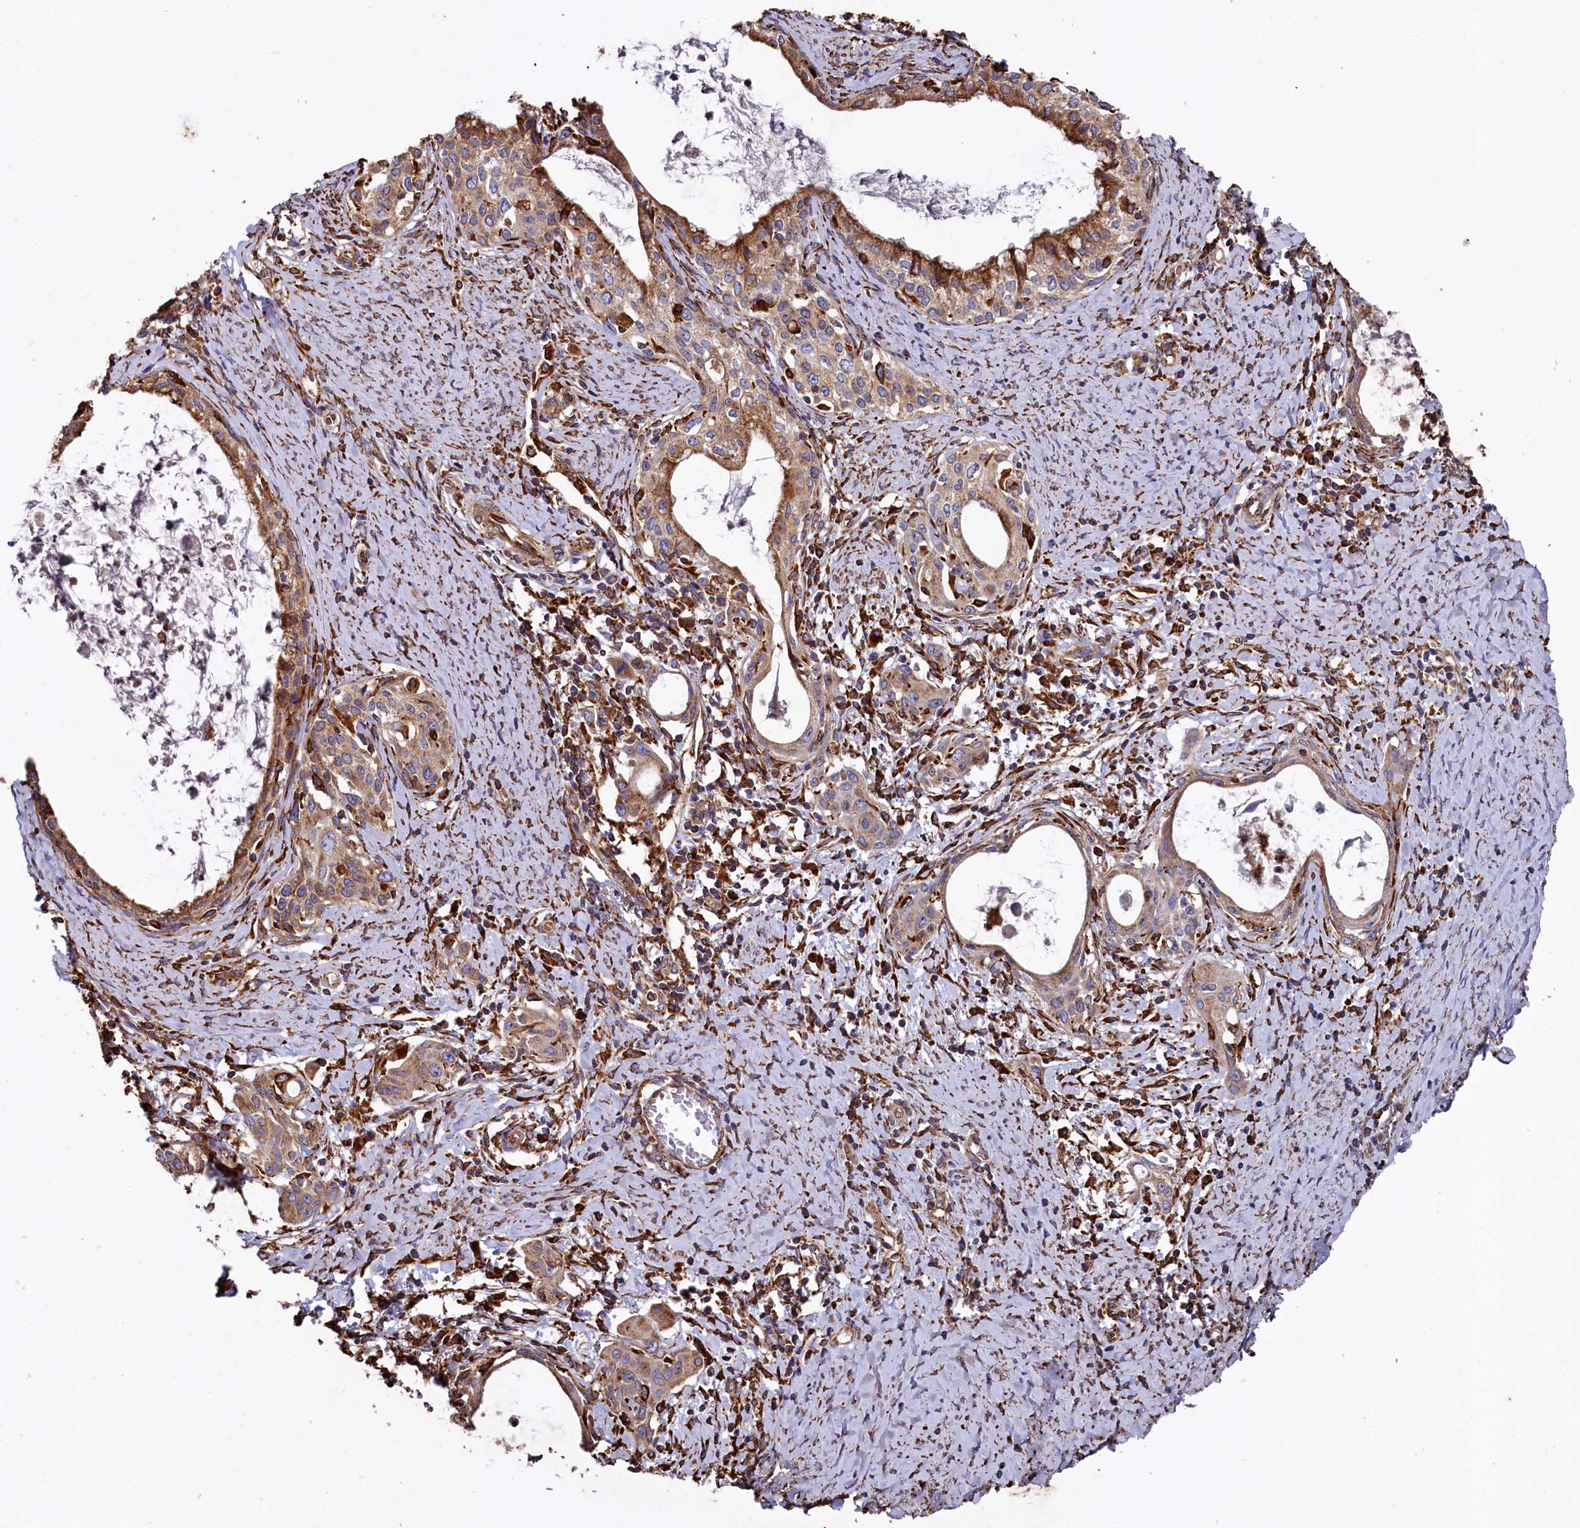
{"staining": {"intensity": "moderate", "quantity": ">75%", "location": "cytoplasmic/membranous"}, "tissue": "cervical cancer", "cell_type": "Tumor cells", "image_type": "cancer", "snomed": [{"axis": "morphology", "description": "Squamous cell carcinoma, NOS"}, {"axis": "morphology", "description": "Adenocarcinoma, NOS"}, {"axis": "topography", "description": "Cervix"}], "caption": "Human cervical squamous cell carcinoma stained with a brown dye demonstrates moderate cytoplasmic/membranous positive positivity in about >75% of tumor cells.", "gene": "NEURL1B", "patient": {"sex": "female", "age": 52}}